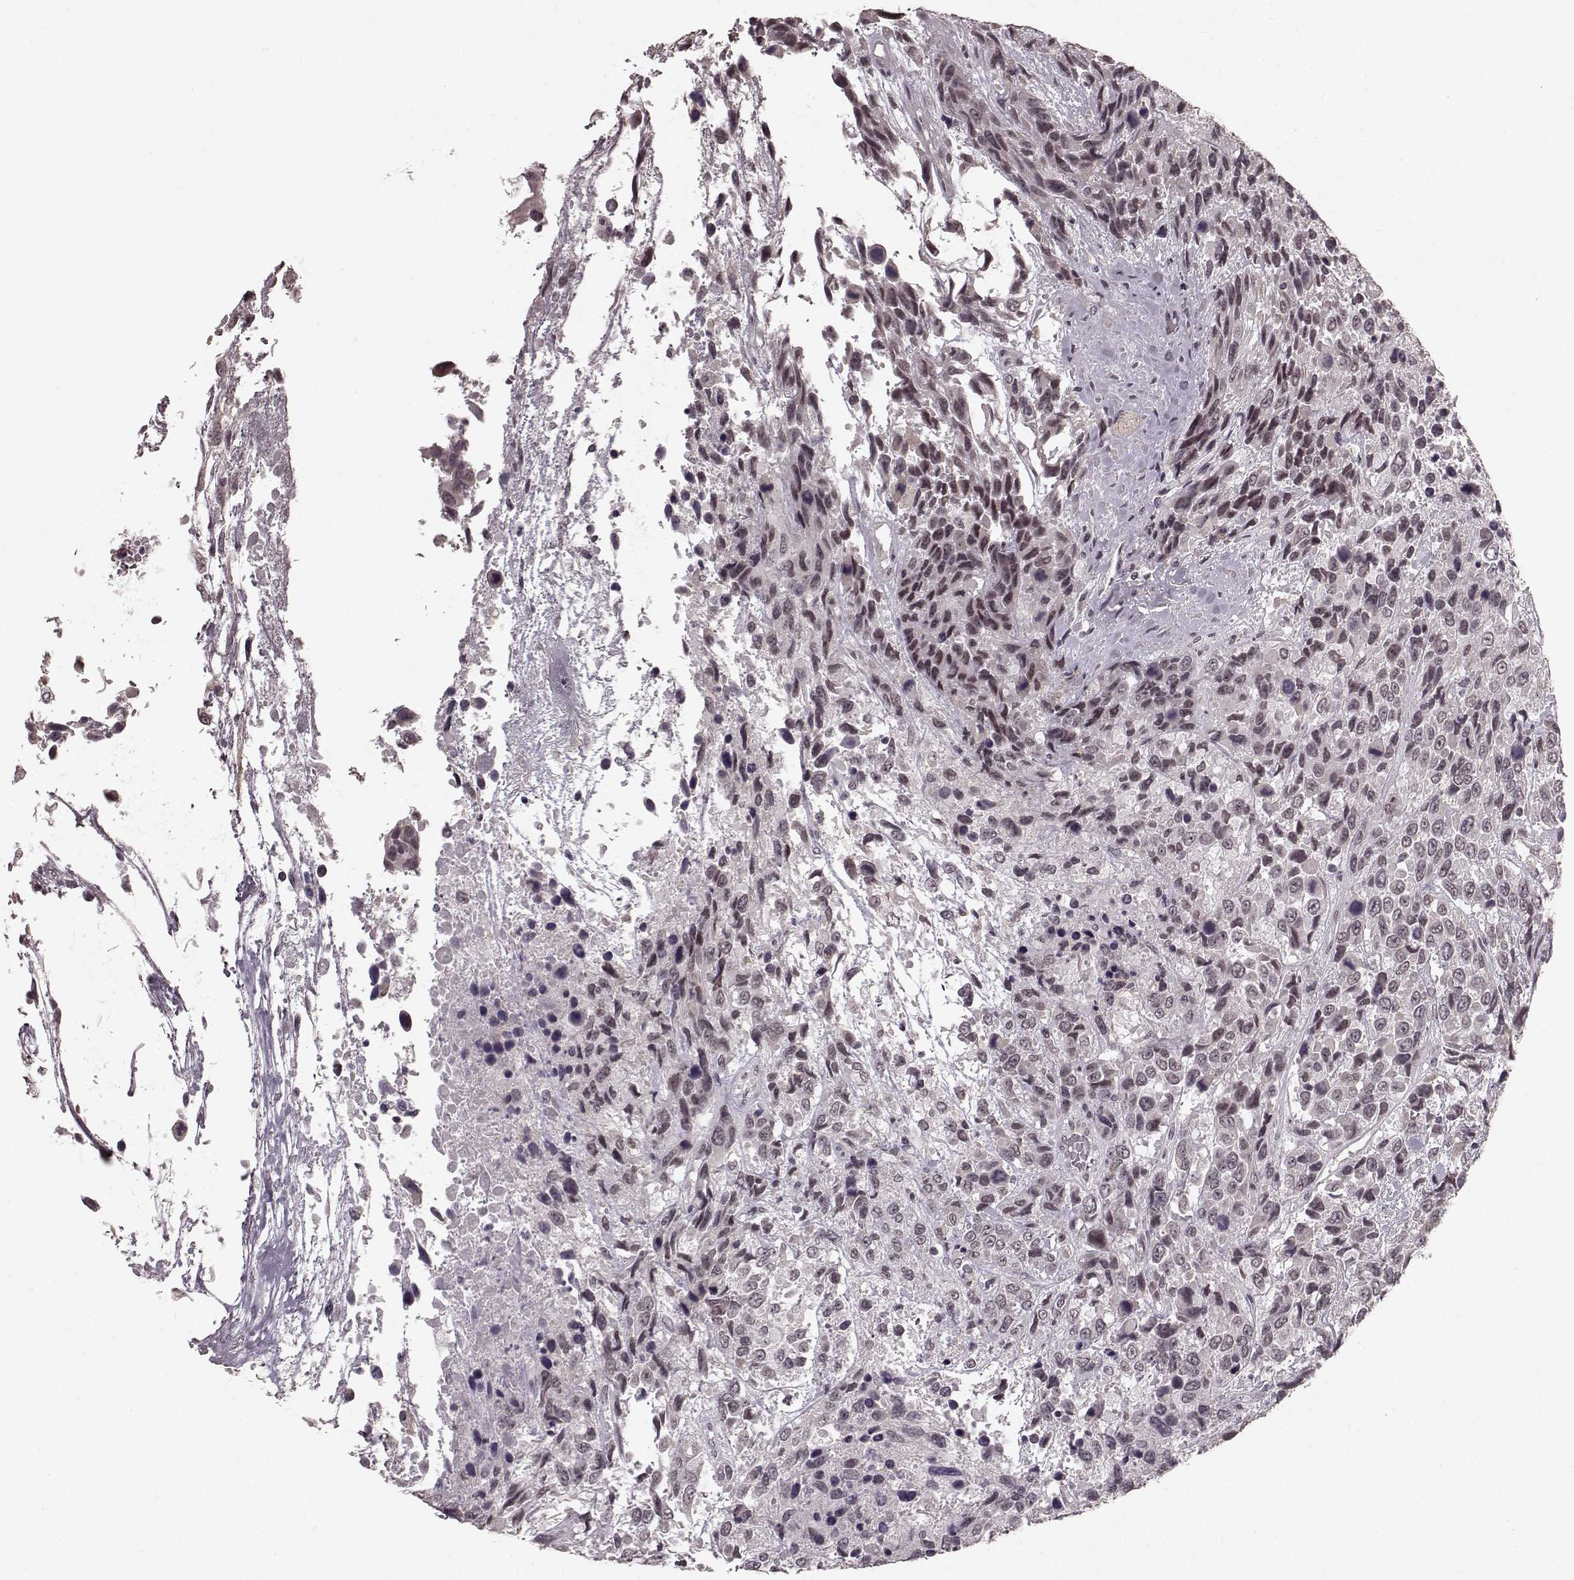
{"staining": {"intensity": "negative", "quantity": "none", "location": "none"}, "tissue": "urothelial cancer", "cell_type": "Tumor cells", "image_type": "cancer", "snomed": [{"axis": "morphology", "description": "Urothelial carcinoma, High grade"}, {"axis": "topography", "description": "Urinary bladder"}], "caption": "Immunohistochemistry (IHC) photomicrograph of neoplastic tissue: human urothelial carcinoma (high-grade) stained with DAB (3,3'-diaminobenzidine) reveals no significant protein staining in tumor cells. Brightfield microscopy of immunohistochemistry stained with DAB (3,3'-diaminobenzidine) (brown) and hematoxylin (blue), captured at high magnification.", "gene": "PLCB4", "patient": {"sex": "female", "age": 70}}